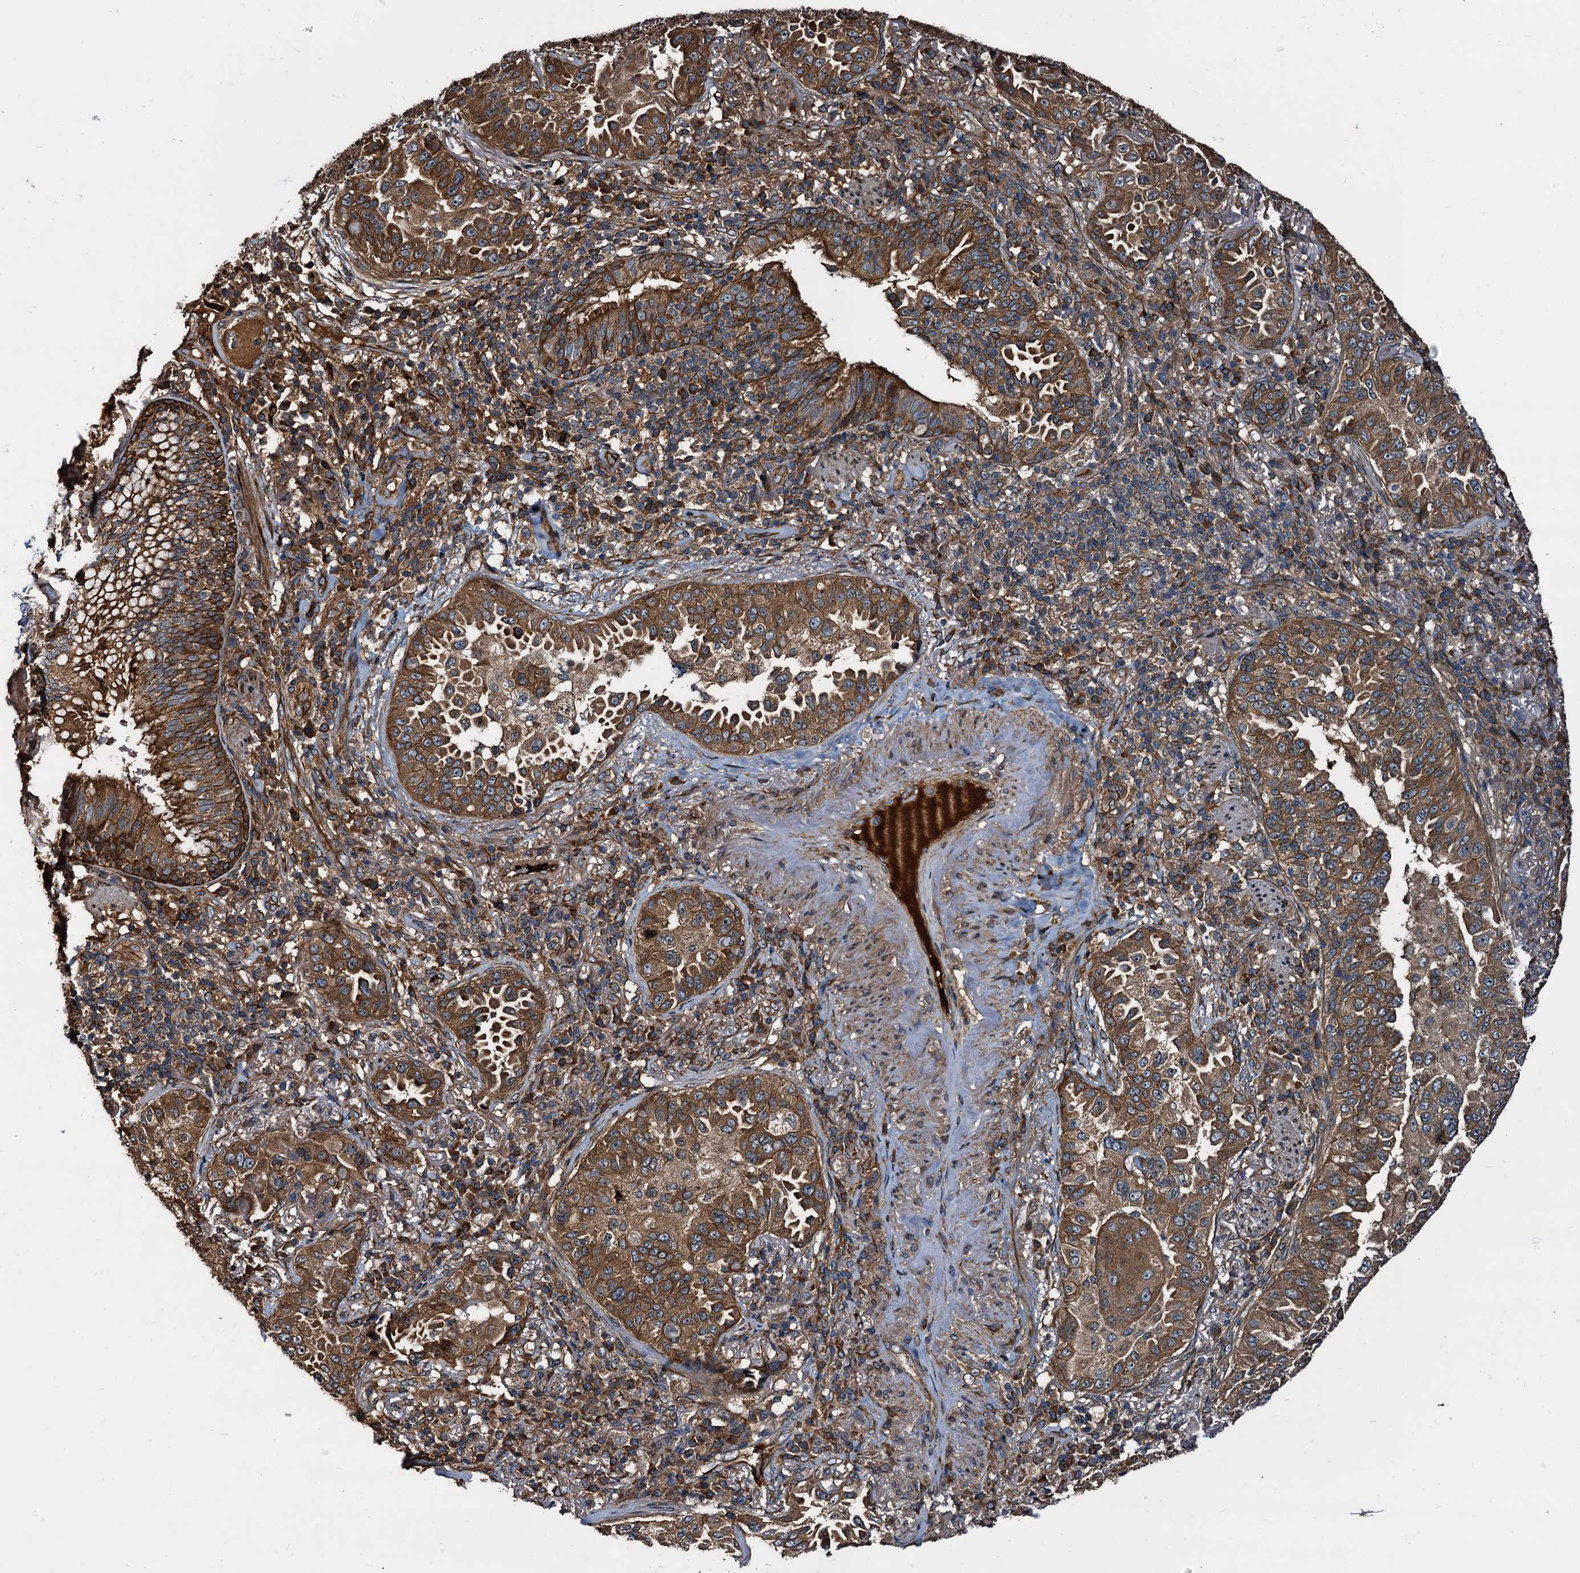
{"staining": {"intensity": "strong", "quantity": ">75%", "location": "cytoplasmic/membranous"}, "tissue": "lung cancer", "cell_type": "Tumor cells", "image_type": "cancer", "snomed": [{"axis": "morphology", "description": "Adenocarcinoma, NOS"}, {"axis": "topography", "description": "Lung"}], "caption": "Immunohistochemical staining of human adenocarcinoma (lung) demonstrates high levels of strong cytoplasmic/membranous staining in approximately >75% of tumor cells. (brown staining indicates protein expression, while blue staining denotes nuclei).", "gene": "PEX5", "patient": {"sex": "female", "age": 69}}